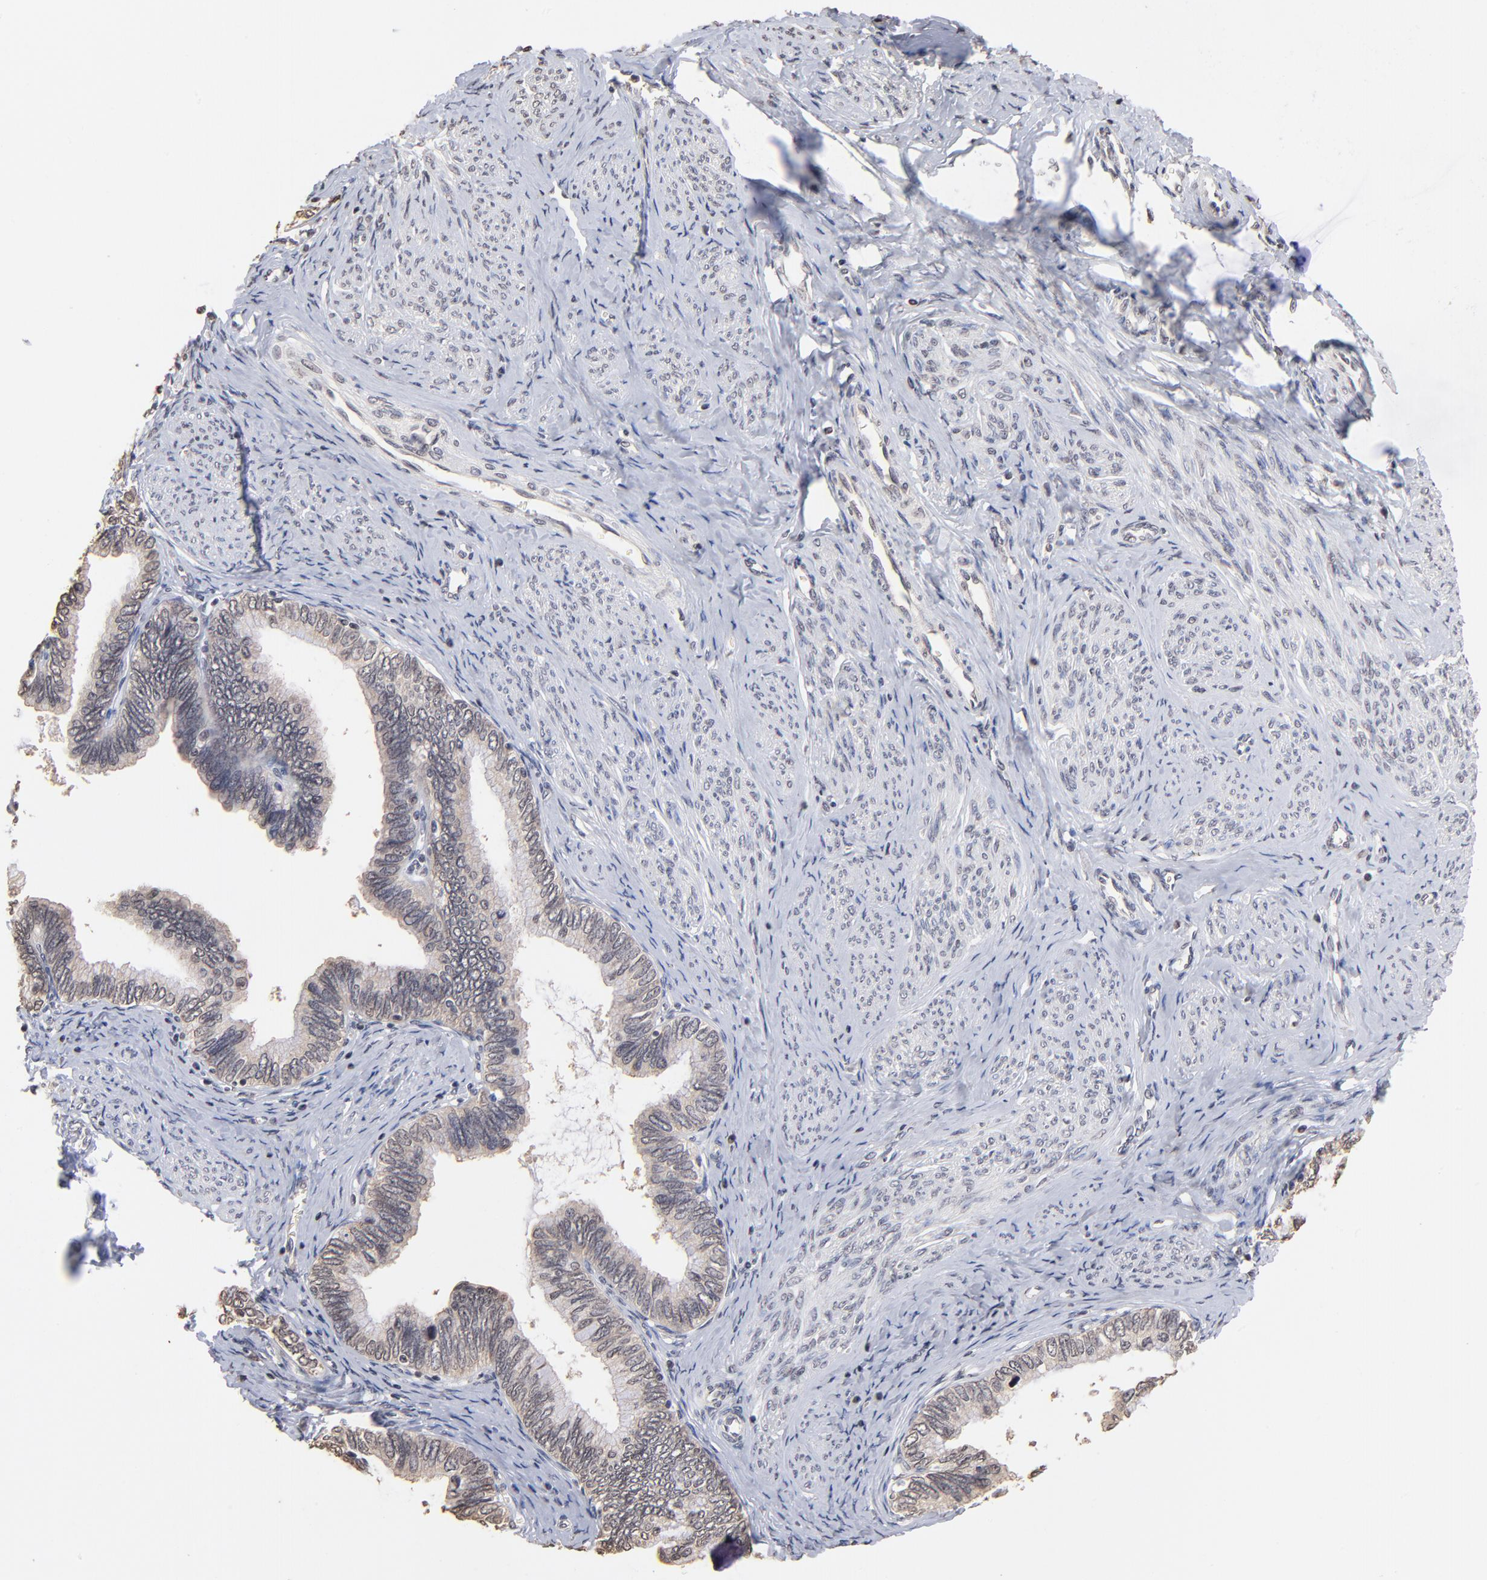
{"staining": {"intensity": "weak", "quantity": ">75%", "location": "cytoplasmic/membranous"}, "tissue": "cervical cancer", "cell_type": "Tumor cells", "image_type": "cancer", "snomed": [{"axis": "morphology", "description": "Adenocarcinoma, NOS"}, {"axis": "topography", "description": "Cervix"}], "caption": "Tumor cells display low levels of weak cytoplasmic/membranous staining in approximately >75% of cells in cervical adenocarcinoma. The staining is performed using DAB (3,3'-diaminobenzidine) brown chromogen to label protein expression. The nuclei are counter-stained blue using hematoxylin.", "gene": "BRPF1", "patient": {"sex": "female", "age": 49}}